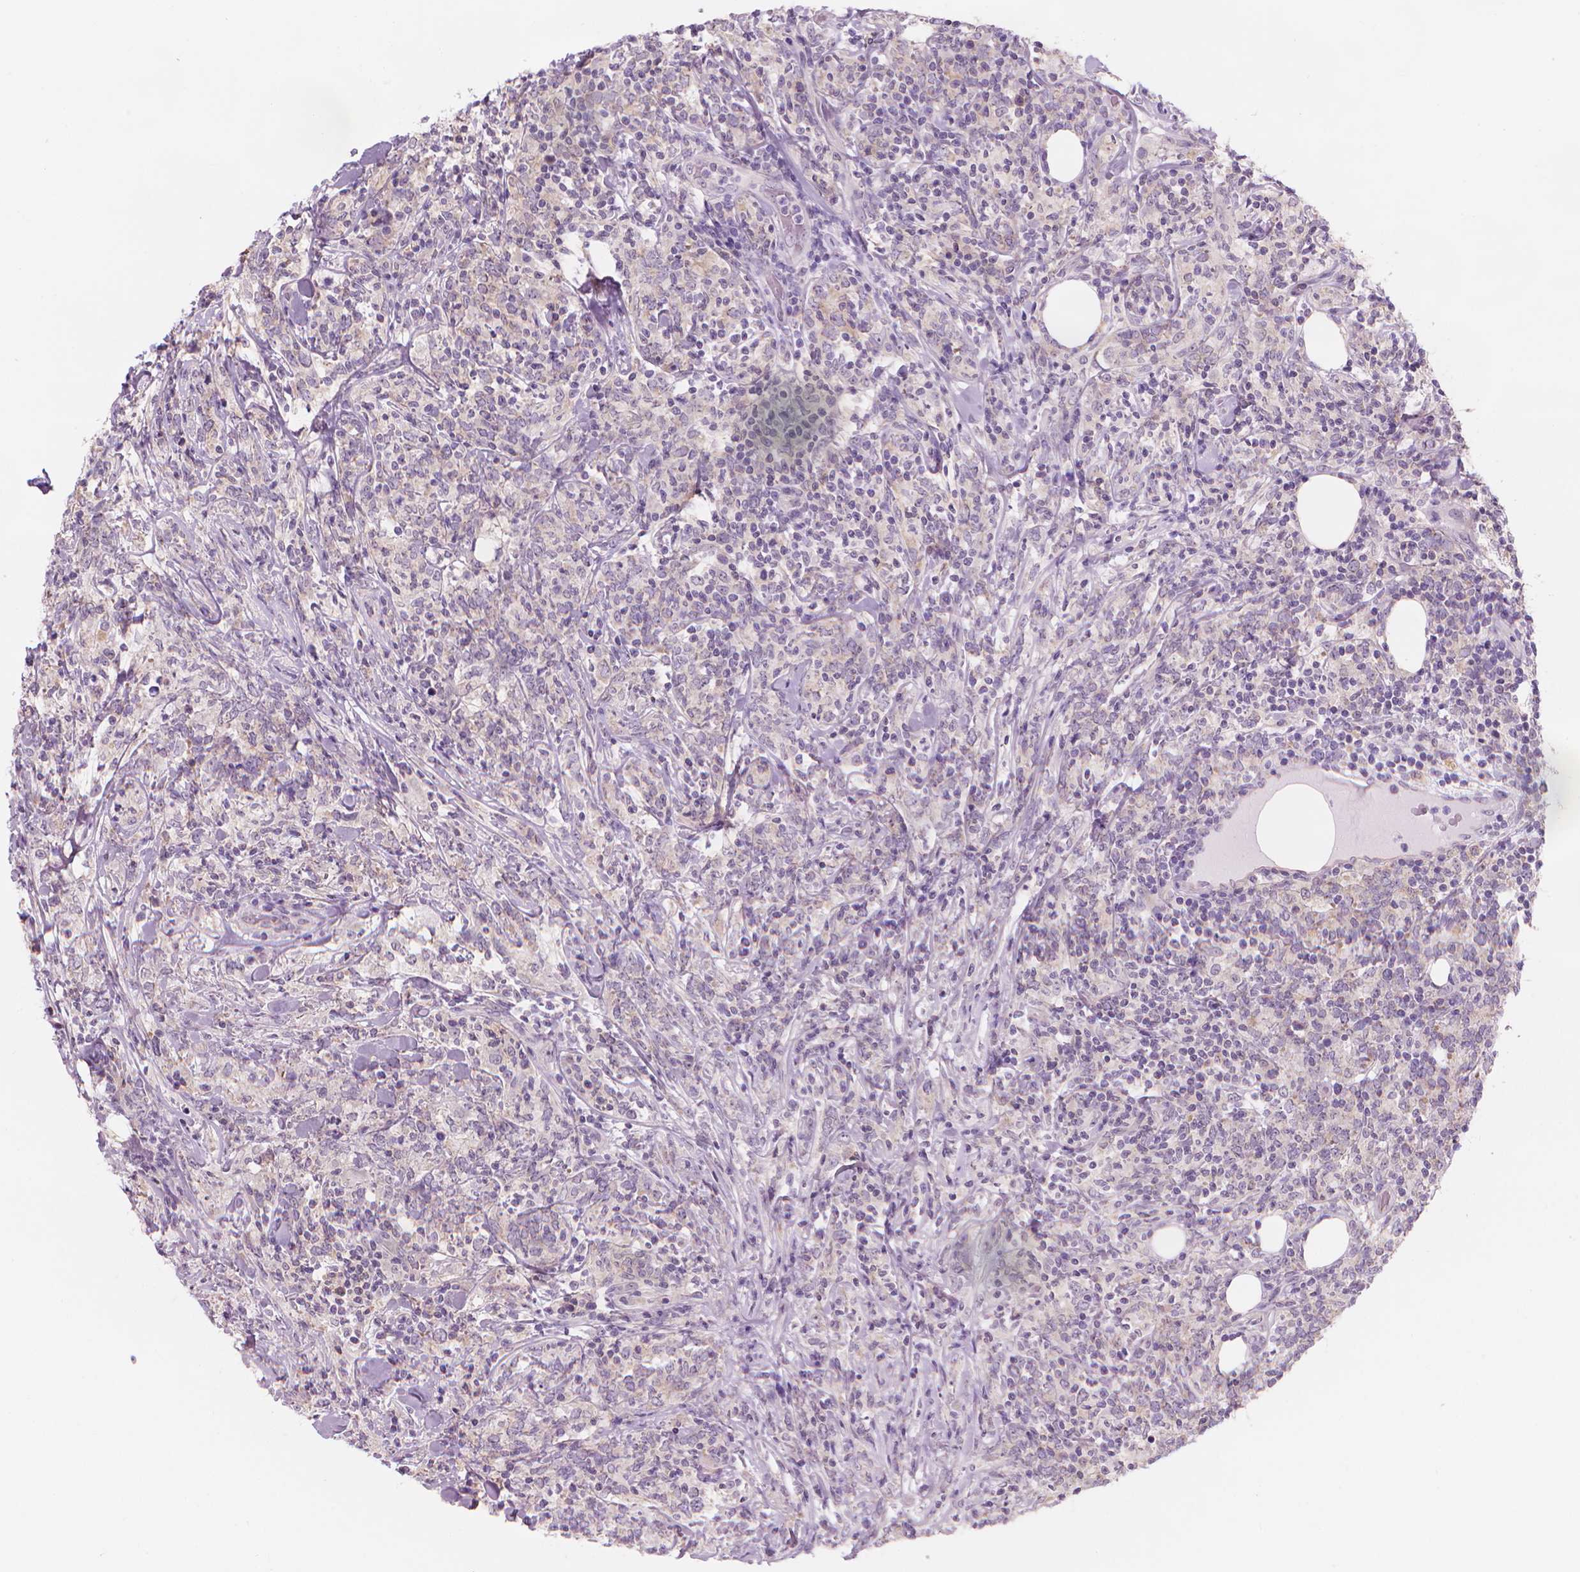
{"staining": {"intensity": "negative", "quantity": "none", "location": "none"}, "tissue": "lymphoma", "cell_type": "Tumor cells", "image_type": "cancer", "snomed": [{"axis": "morphology", "description": "Malignant lymphoma, non-Hodgkin's type, High grade"}, {"axis": "topography", "description": "Lymph node"}], "caption": "Histopathology image shows no significant protein staining in tumor cells of malignant lymphoma, non-Hodgkin's type (high-grade).", "gene": "ENSG00000187186", "patient": {"sex": "female", "age": 84}}